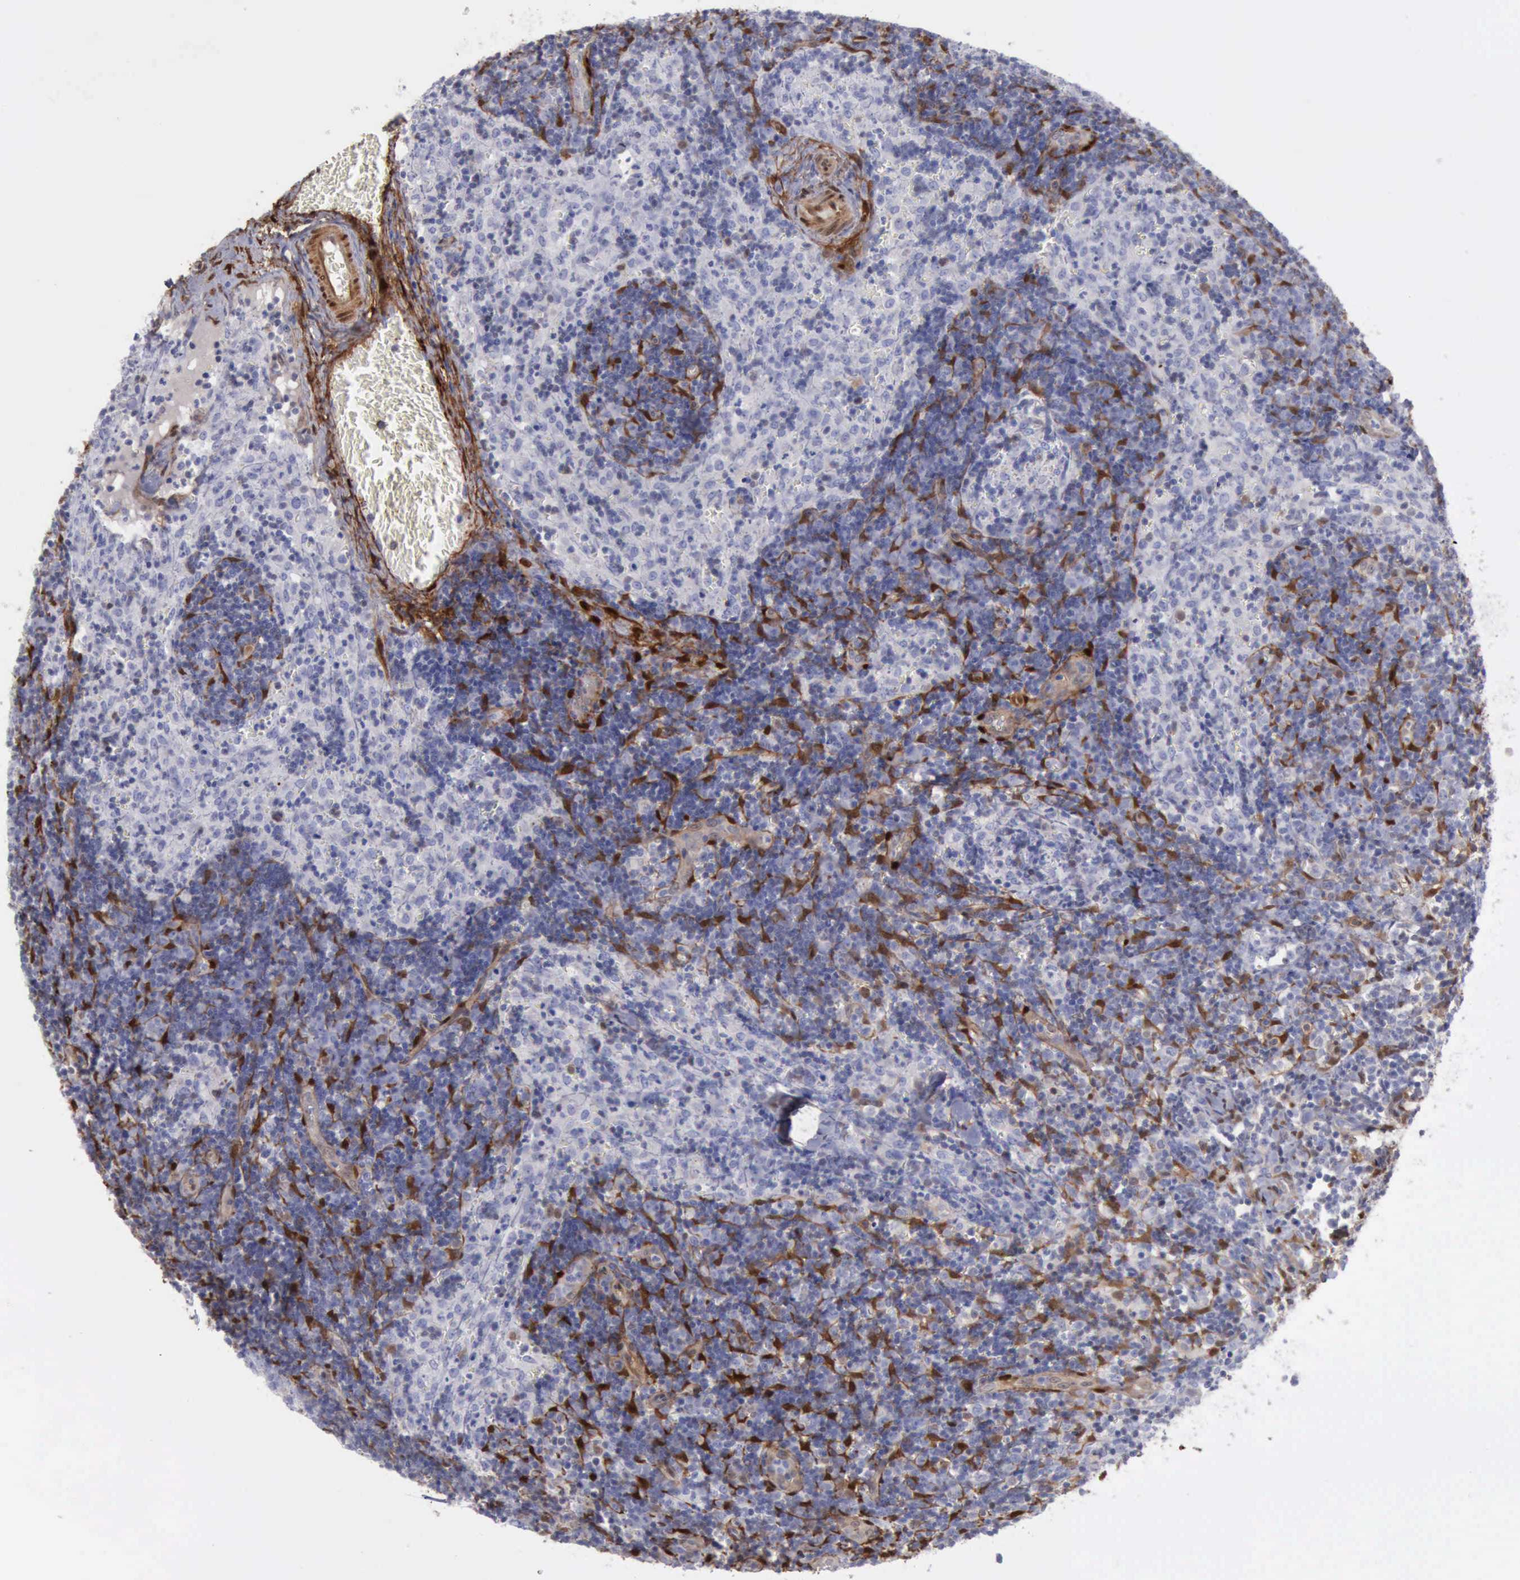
{"staining": {"intensity": "negative", "quantity": "none", "location": "none"}, "tissue": "lymph node", "cell_type": "Germinal center cells", "image_type": "normal", "snomed": [{"axis": "morphology", "description": "Normal tissue, NOS"}, {"axis": "morphology", "description": "Inflammation, NOS"}, {"axis": "topography", "description": "Lymph node"}, {"axis": "topography", "description": "Salivary gland"}], "caption": "Human lymph node stained for a protein using immunohistochemistry (IHC) reveals no expression in germinal center cells.", "gene": "FHL1", "patient": {"sex": "male", "age": 3}}